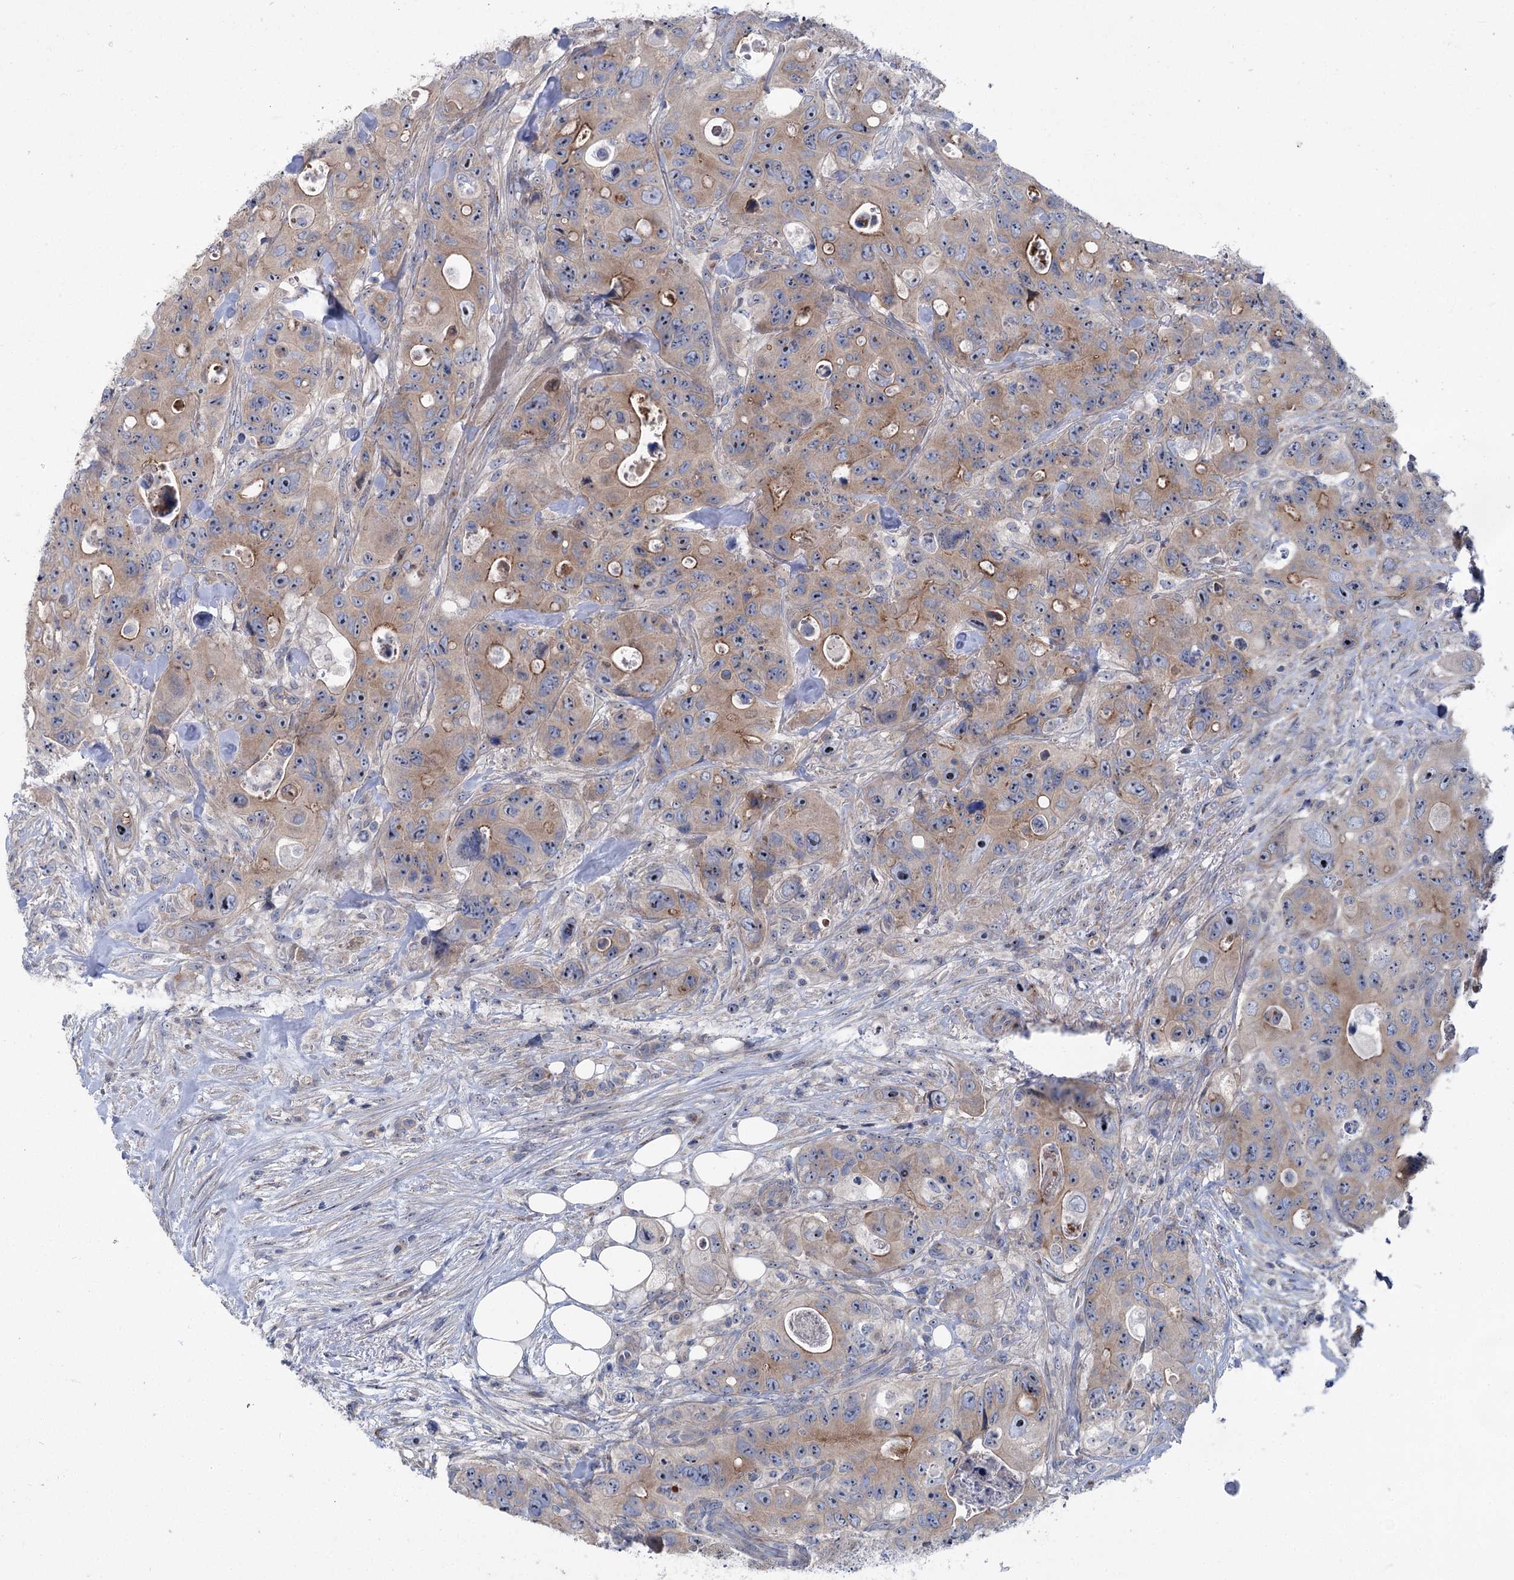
{"staining": {"intensity": "moderate", "quantity": ">75%", "location": "cytoplasmic/membranous"}, "tissue": "colorectal cancer", "cell_type": "Tumor cells", "image_type": "cancer", "snomed": [{"axis": "morphology", "description": "Adenocarcinoma, NOS"}, {"axis": "topography", "description": "Colon"}], "caption": "Colorectal cancer (adenocarcinoma) tissue reveals moderate cytoplasmic/membranous expression in approximately >75% of tumor cells, visualized by immunohistochemistry.", "gene": "MARK2", "patient": {"sex": "female", "age": 46}}